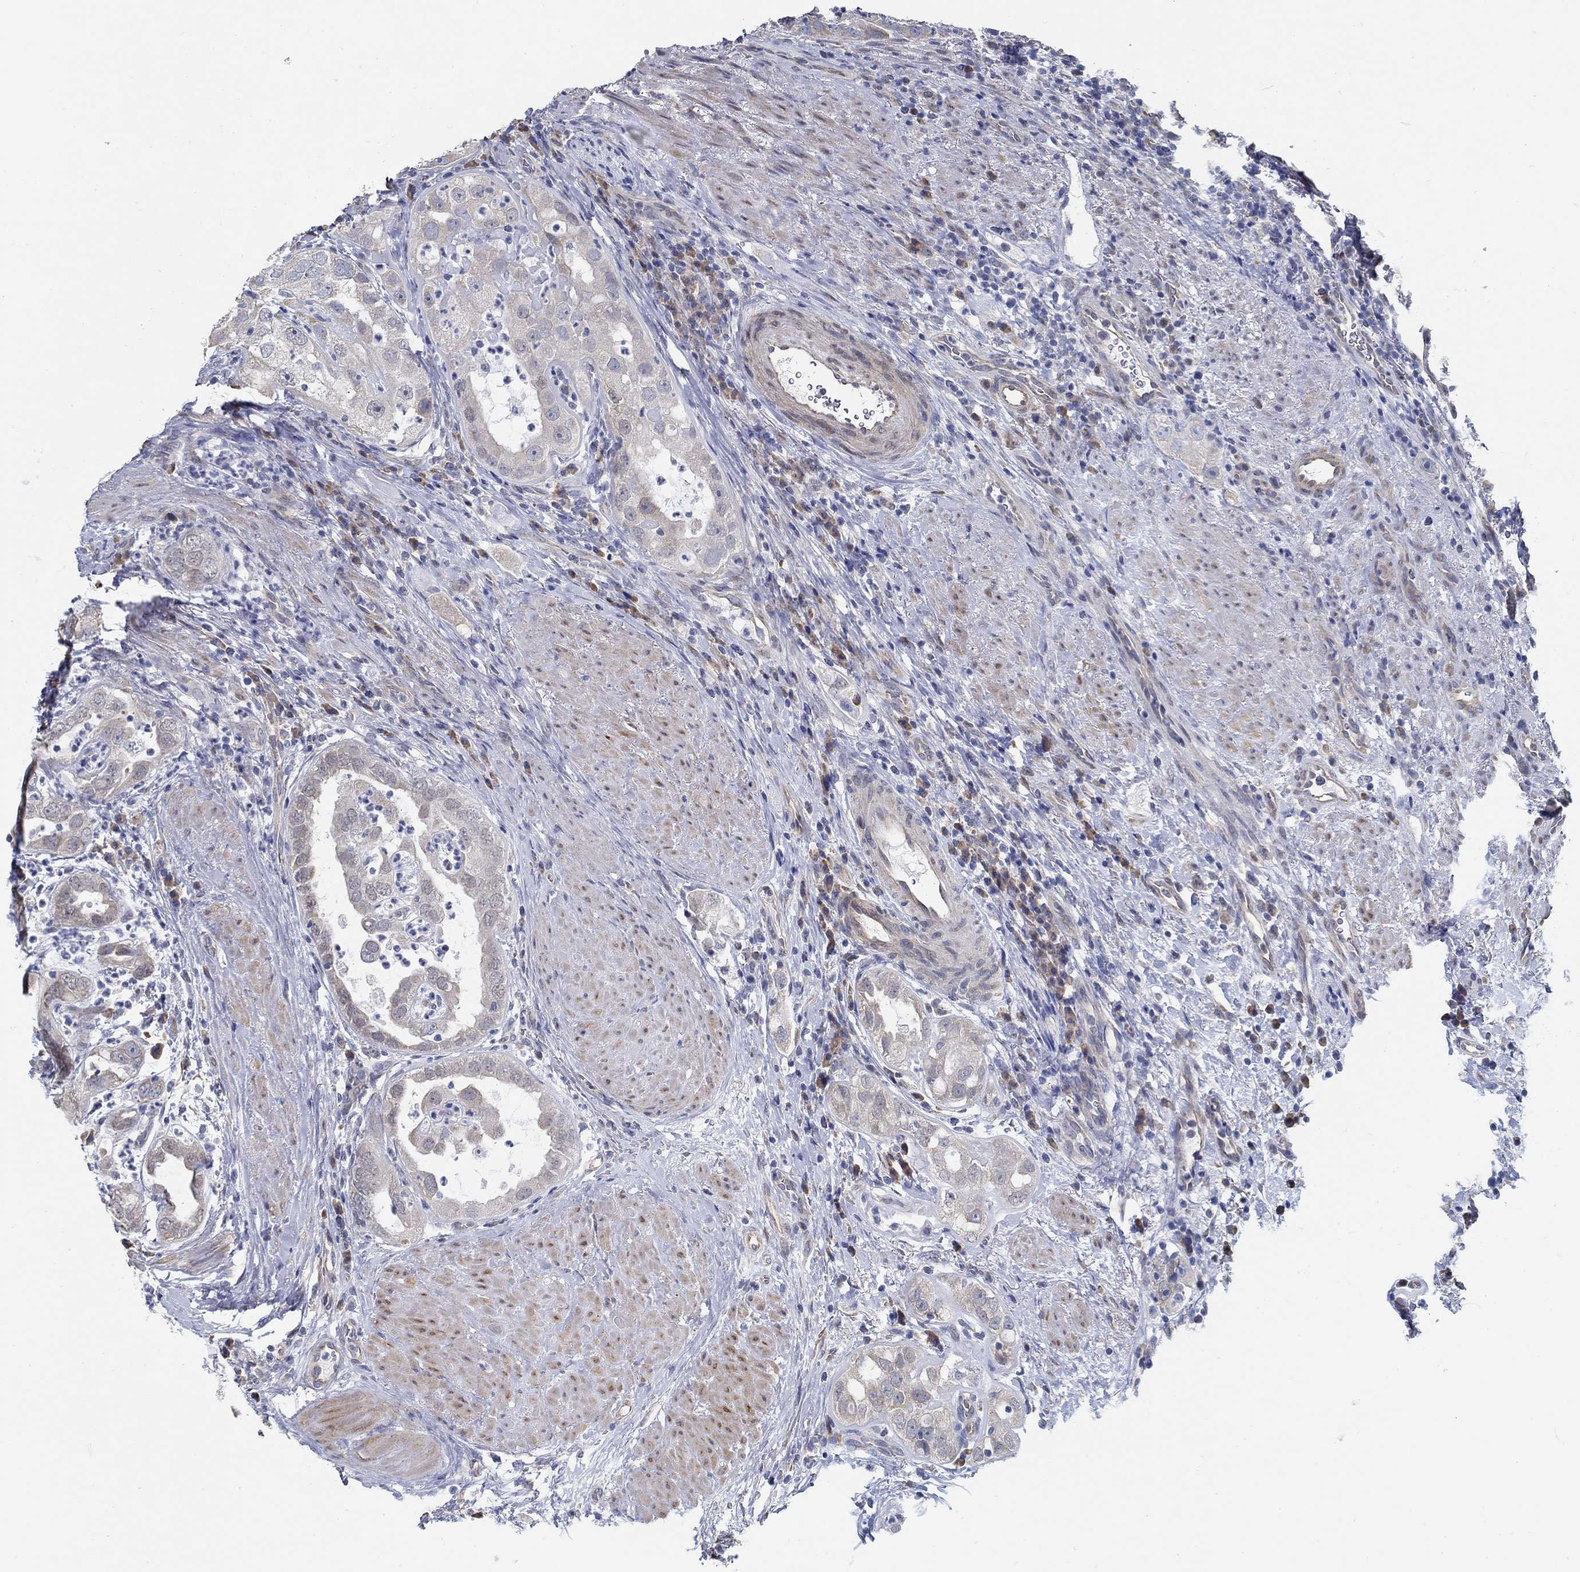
{"staining": {"intensity": "weak", "quantity": "<25%", "location": "cytoplasmic/membranous"}, "tissue": "urothelial cancer", "cell_type": "Tumor cells", "image_type": "cancer", "snomed": [{"axis": "morphology", "description": "Urothelial carcinoma, High grade"}, {"axis": "topography", "description": "Urinary bladder"}], "caption": "A photomicrograph of urothelial cancer stained for a protein shows no brown staining in tumor cells.", "gene": "C15orf39", "patient": {"sex": "female", "age": 41}}